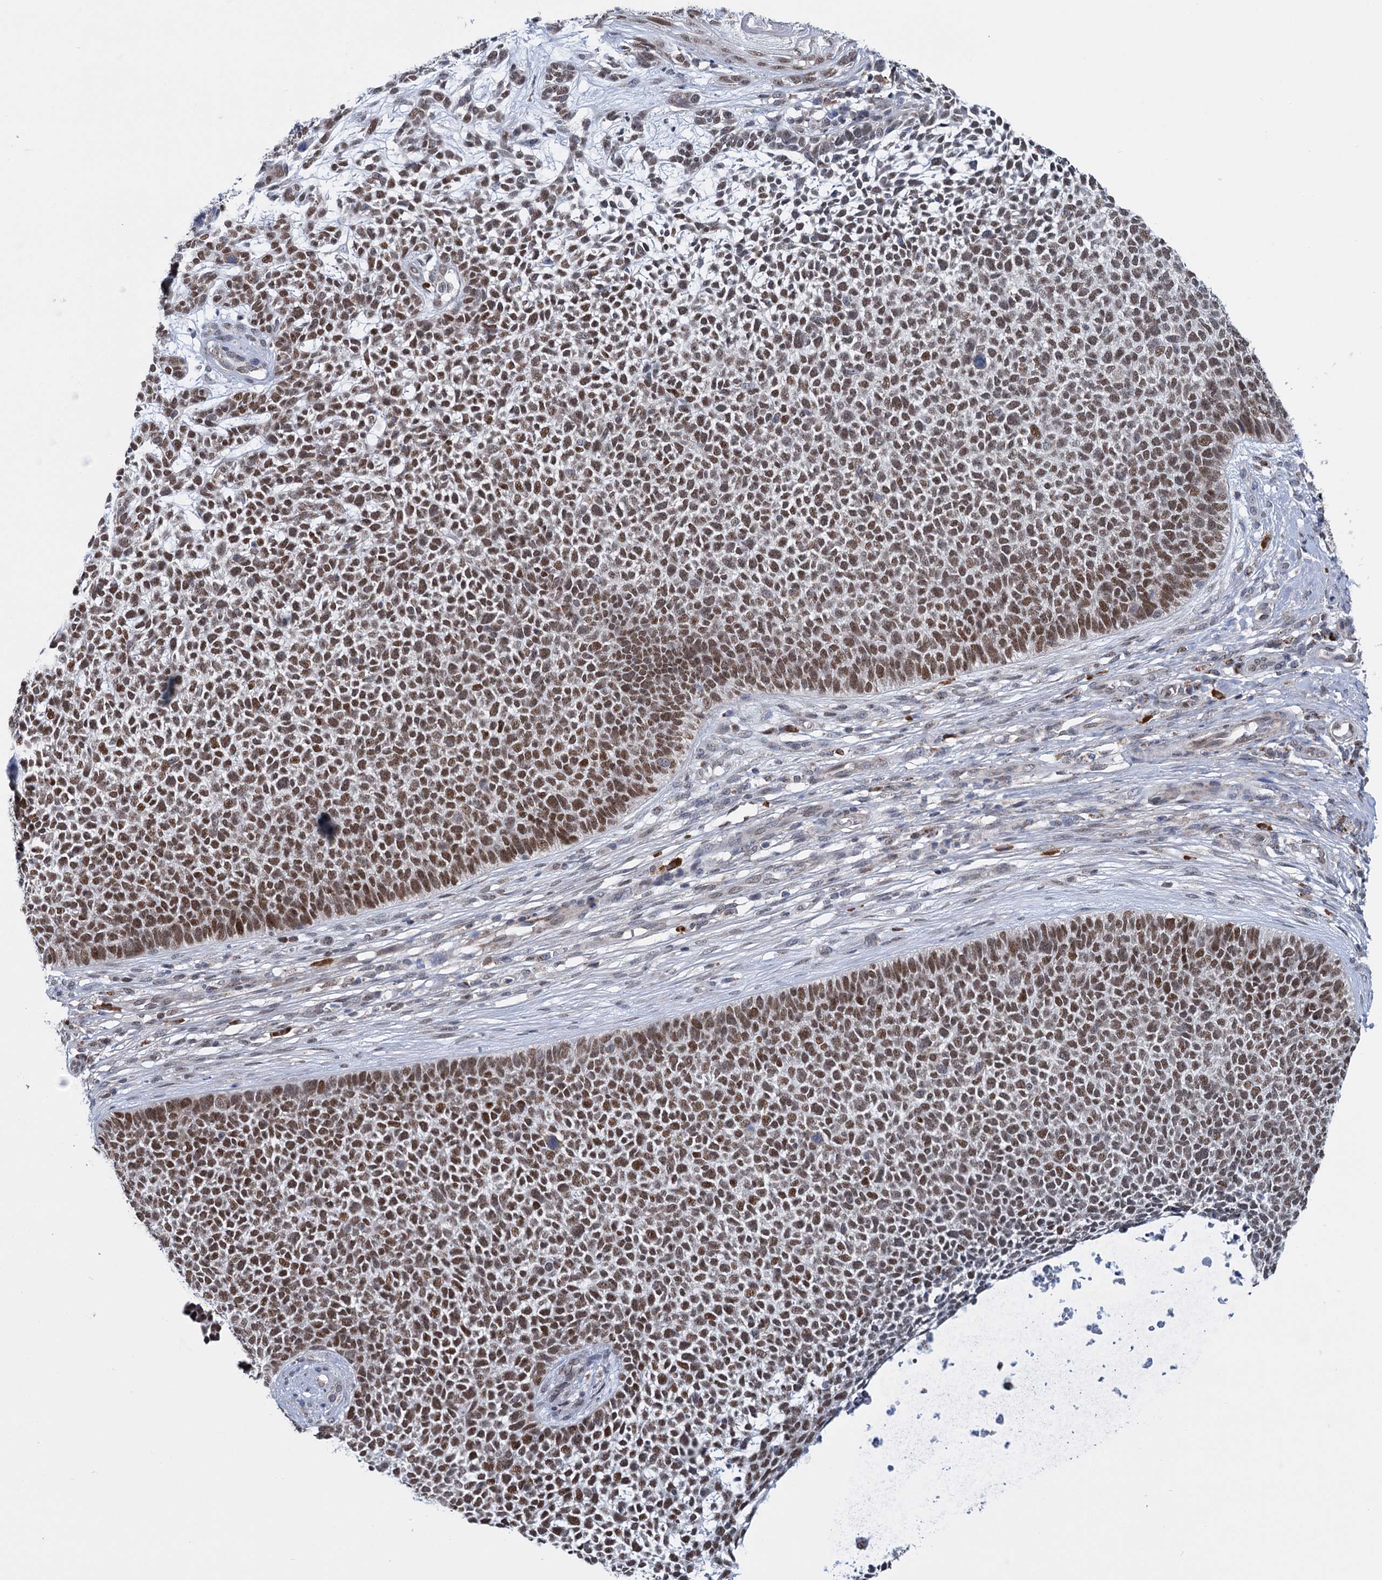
{"staining": {"intensity": "moderate", "quantity": ">75%", "location": "nuclear"}, "tissue": "skin cancer", "cell_type": "Tumor cells", "image_type": "cancer", "snomed": [{"axis": "morphology", "description": "Basal cell carcinoma"}, {"axis": "topography", "description": "Skin"}], "caption": "Skin cancer (basal cell carcinoma) tissue shows moderate nuclear positivity in approximately >75% of tumor cells Immunohistochemistry stains the protein in brown and the nuclei are stained blue.", "gene": "MORN3", "patient": {"sex": "female", "age": 84}}